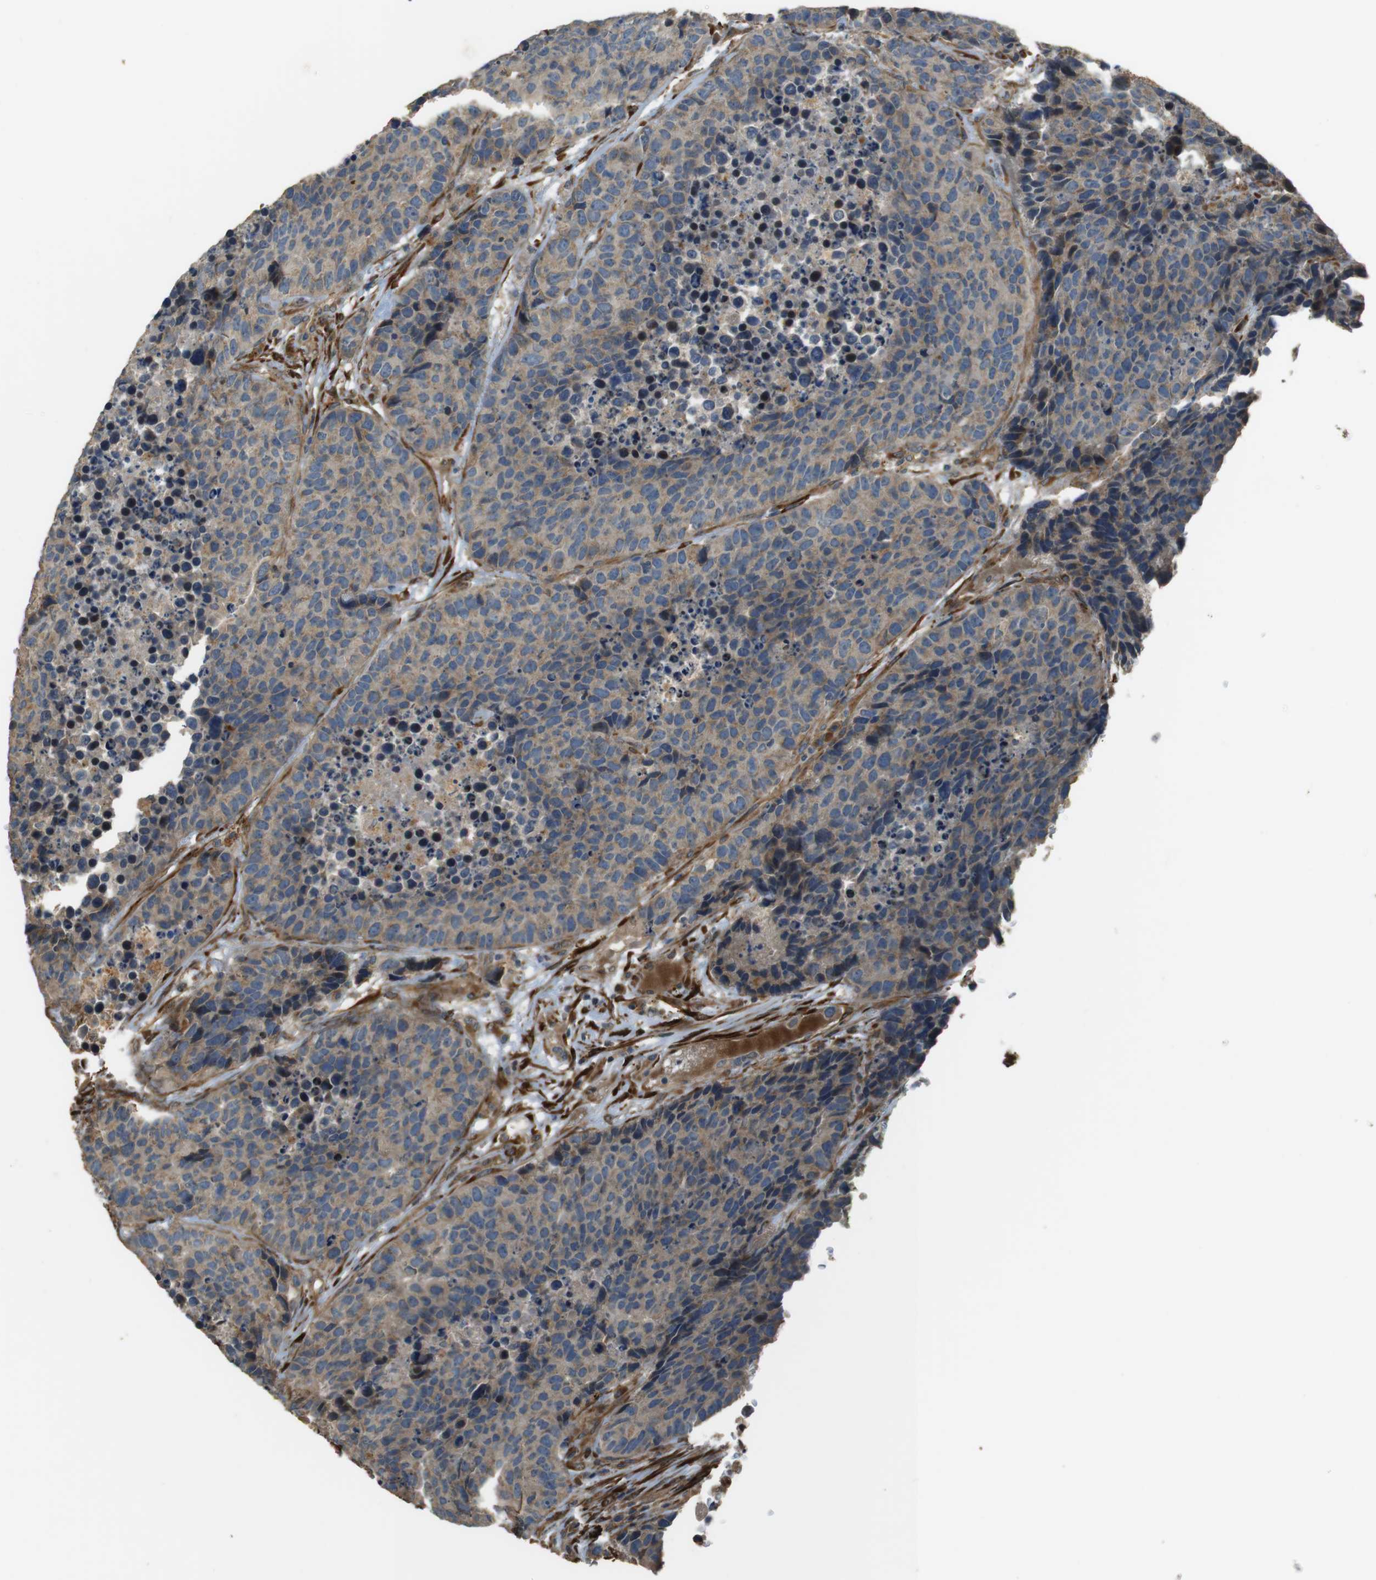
{"staining": {"intensity": "weak", "quantity": ">75%", "location": "cytoplasmic/membranous"}, "tissue": "carcinoid", "cell_type": "Tumor cells", "image_type": "cancer", "snomed": [{"axis": "morphology", "description": "Carcinoid, malignant, NOS"}, {"axis": "topography", "description": "Lung"}], "caption": "Carcinoid tissue demonstrates weak cytoplasmic/membranous expression in approximately >75% of tumor cells", "gene": "MSRB3", "patient": {"sex": "male", "age": 60}}